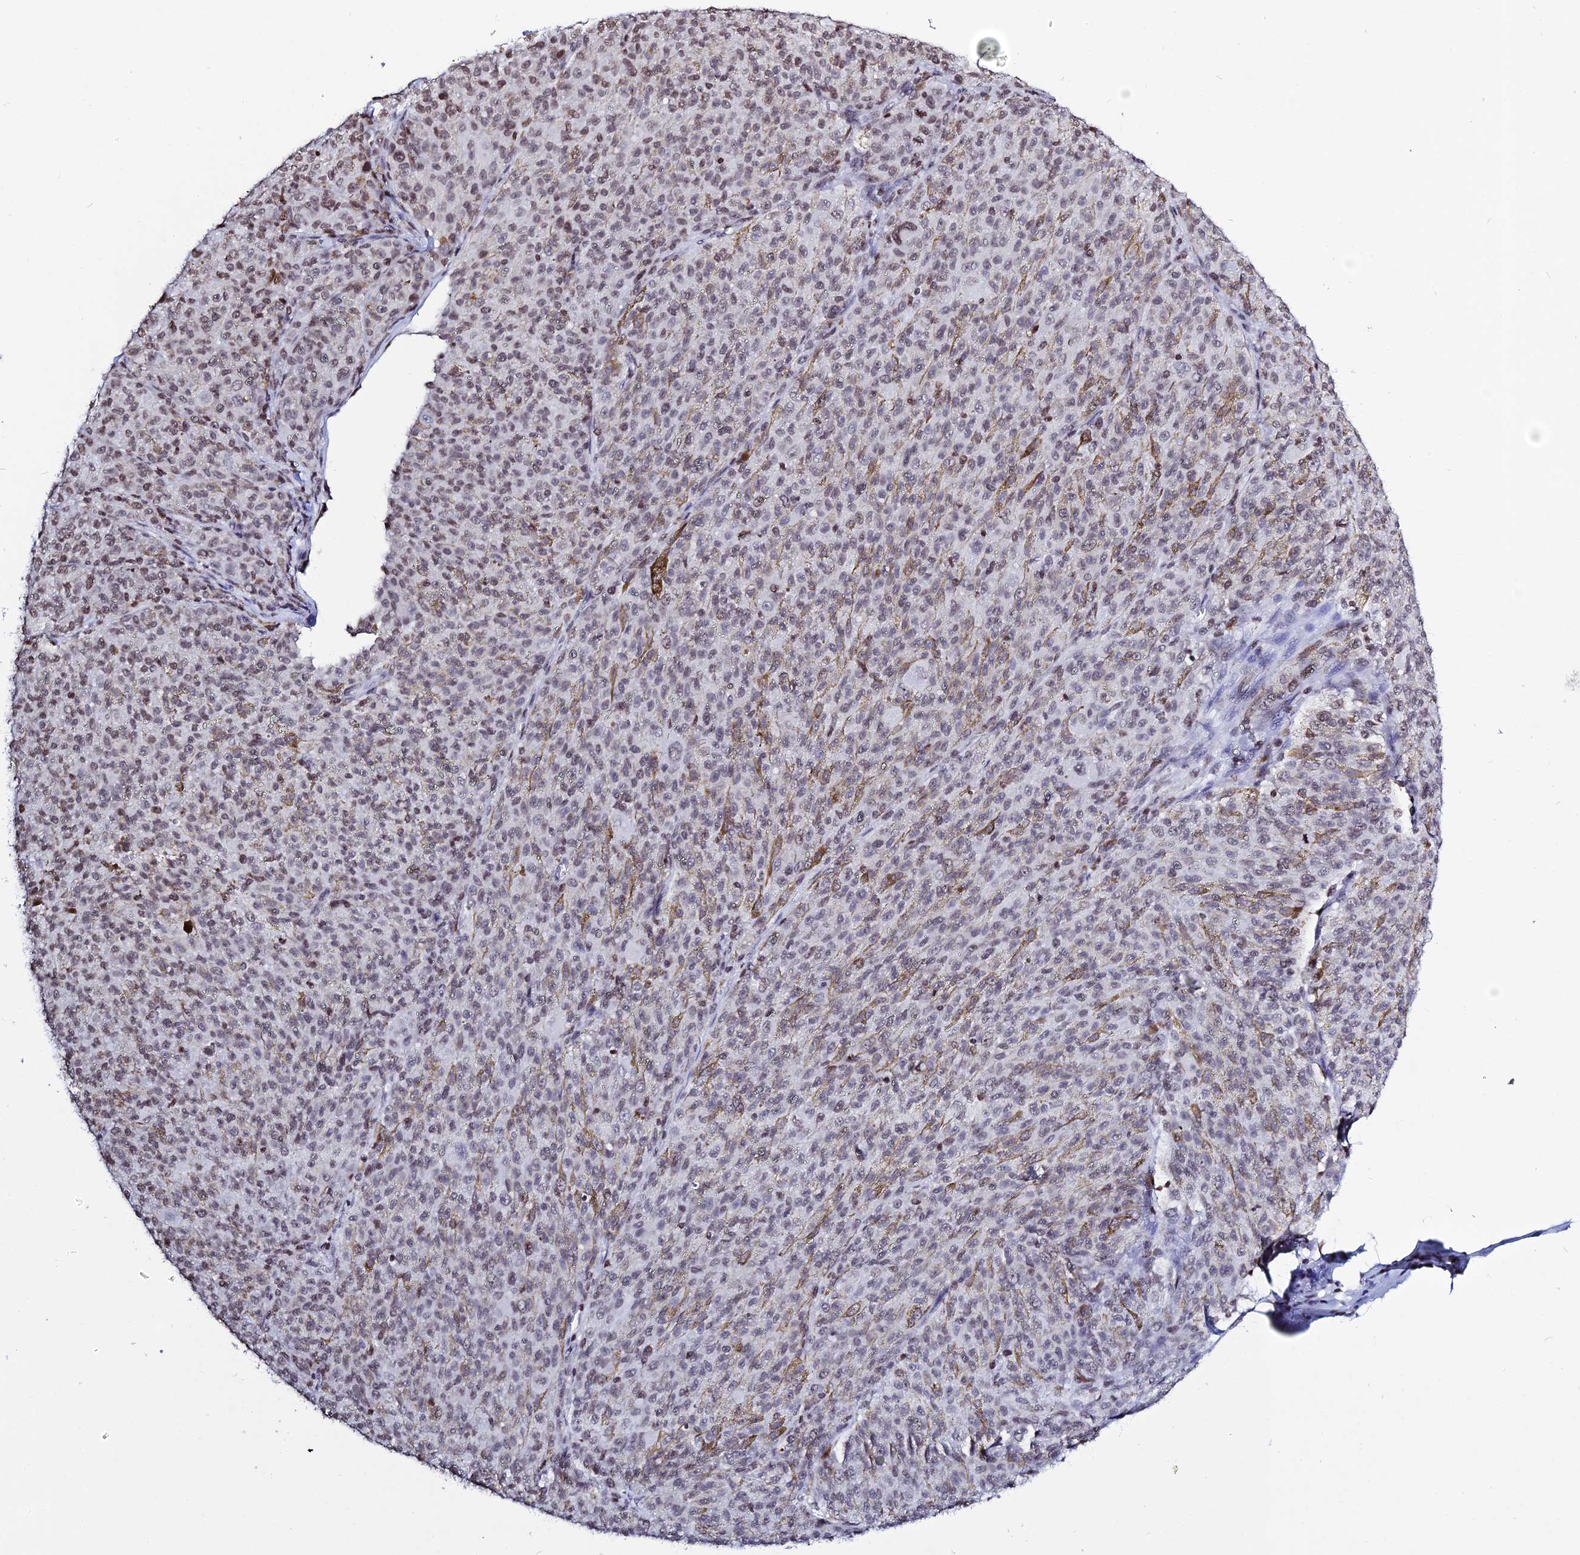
{"staining": {"intensity": "weak", "quantity": "25%-75%", "location": "nuclear"}, "tissue": "melanoma", "cell_type": "Tumor cells", "image_type": "cancer", "snomed": [{"axis": "morphology", "description": "Malignant melanoma, NOS"}, {"axis": "topography", "description": "Skin"}], "caption": "Weak nuclear expression for a protein is appreciated in approximately 25%-75% of tumor cells of melanoma using immunohistochemistry.", "gene": "MACROH2A2", "patient": {"sex": "female", "age": 52}}